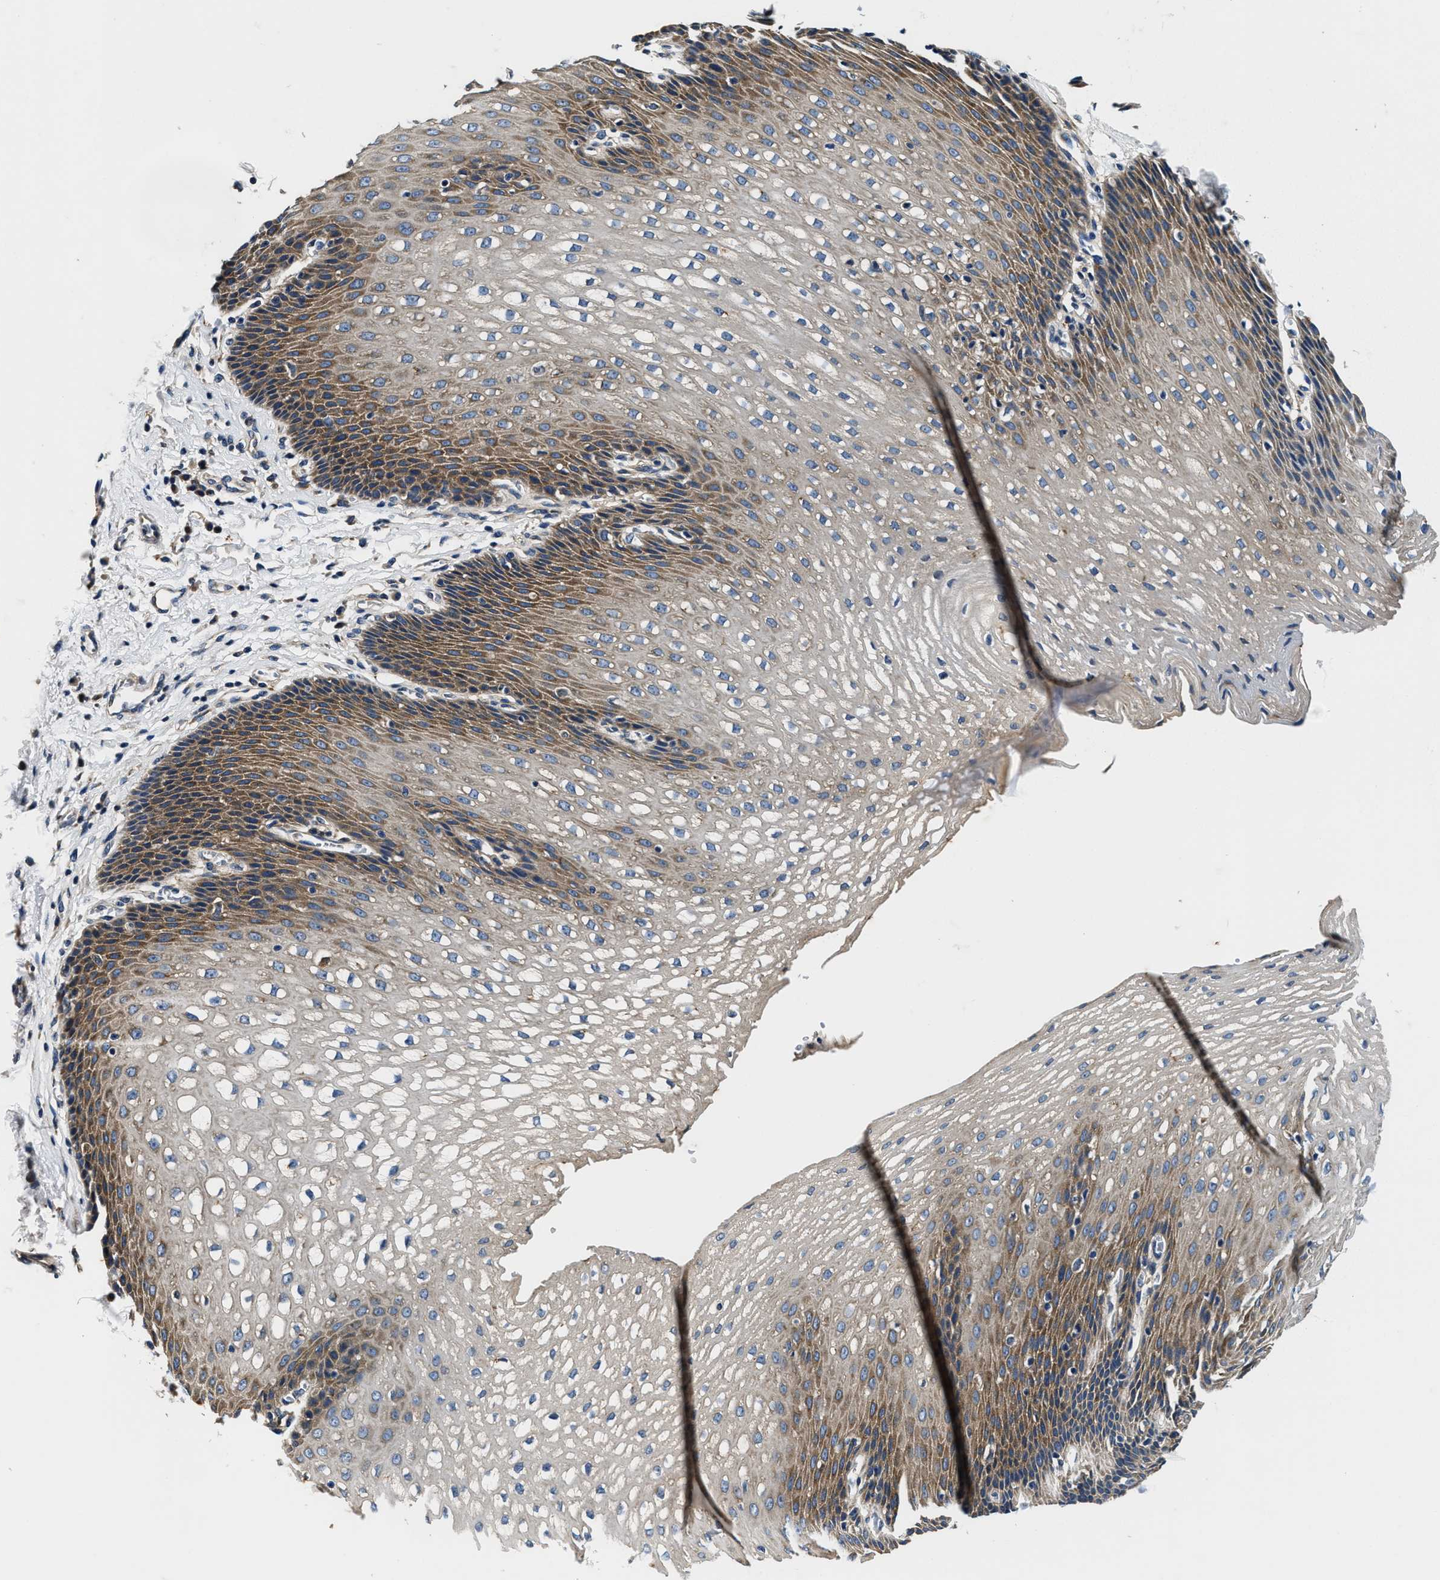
{"staining": {"intensity": "moderate", "quantity": "25%-75%", "location": "cytoplasmic/membranous"}, "tissue": "esophagus", "cell_type": "Squamous epithelial cells", "image_type": "normal", "snomed": [{"axis": "morphology", "description": "Normal tissue, NOS"}, {"axis": "topography", "description": "Esophagus"}], "caption": "IHC photomicrograph of unremarkable esophagus stained for a protein (brown), which displays medium levels of moderate cytoplasmic/membranous staining in approximately 25%-75% of squamous epithelial cells.", "gene": "PI4KB", "patient": {"sex": "male", "age": 48}}